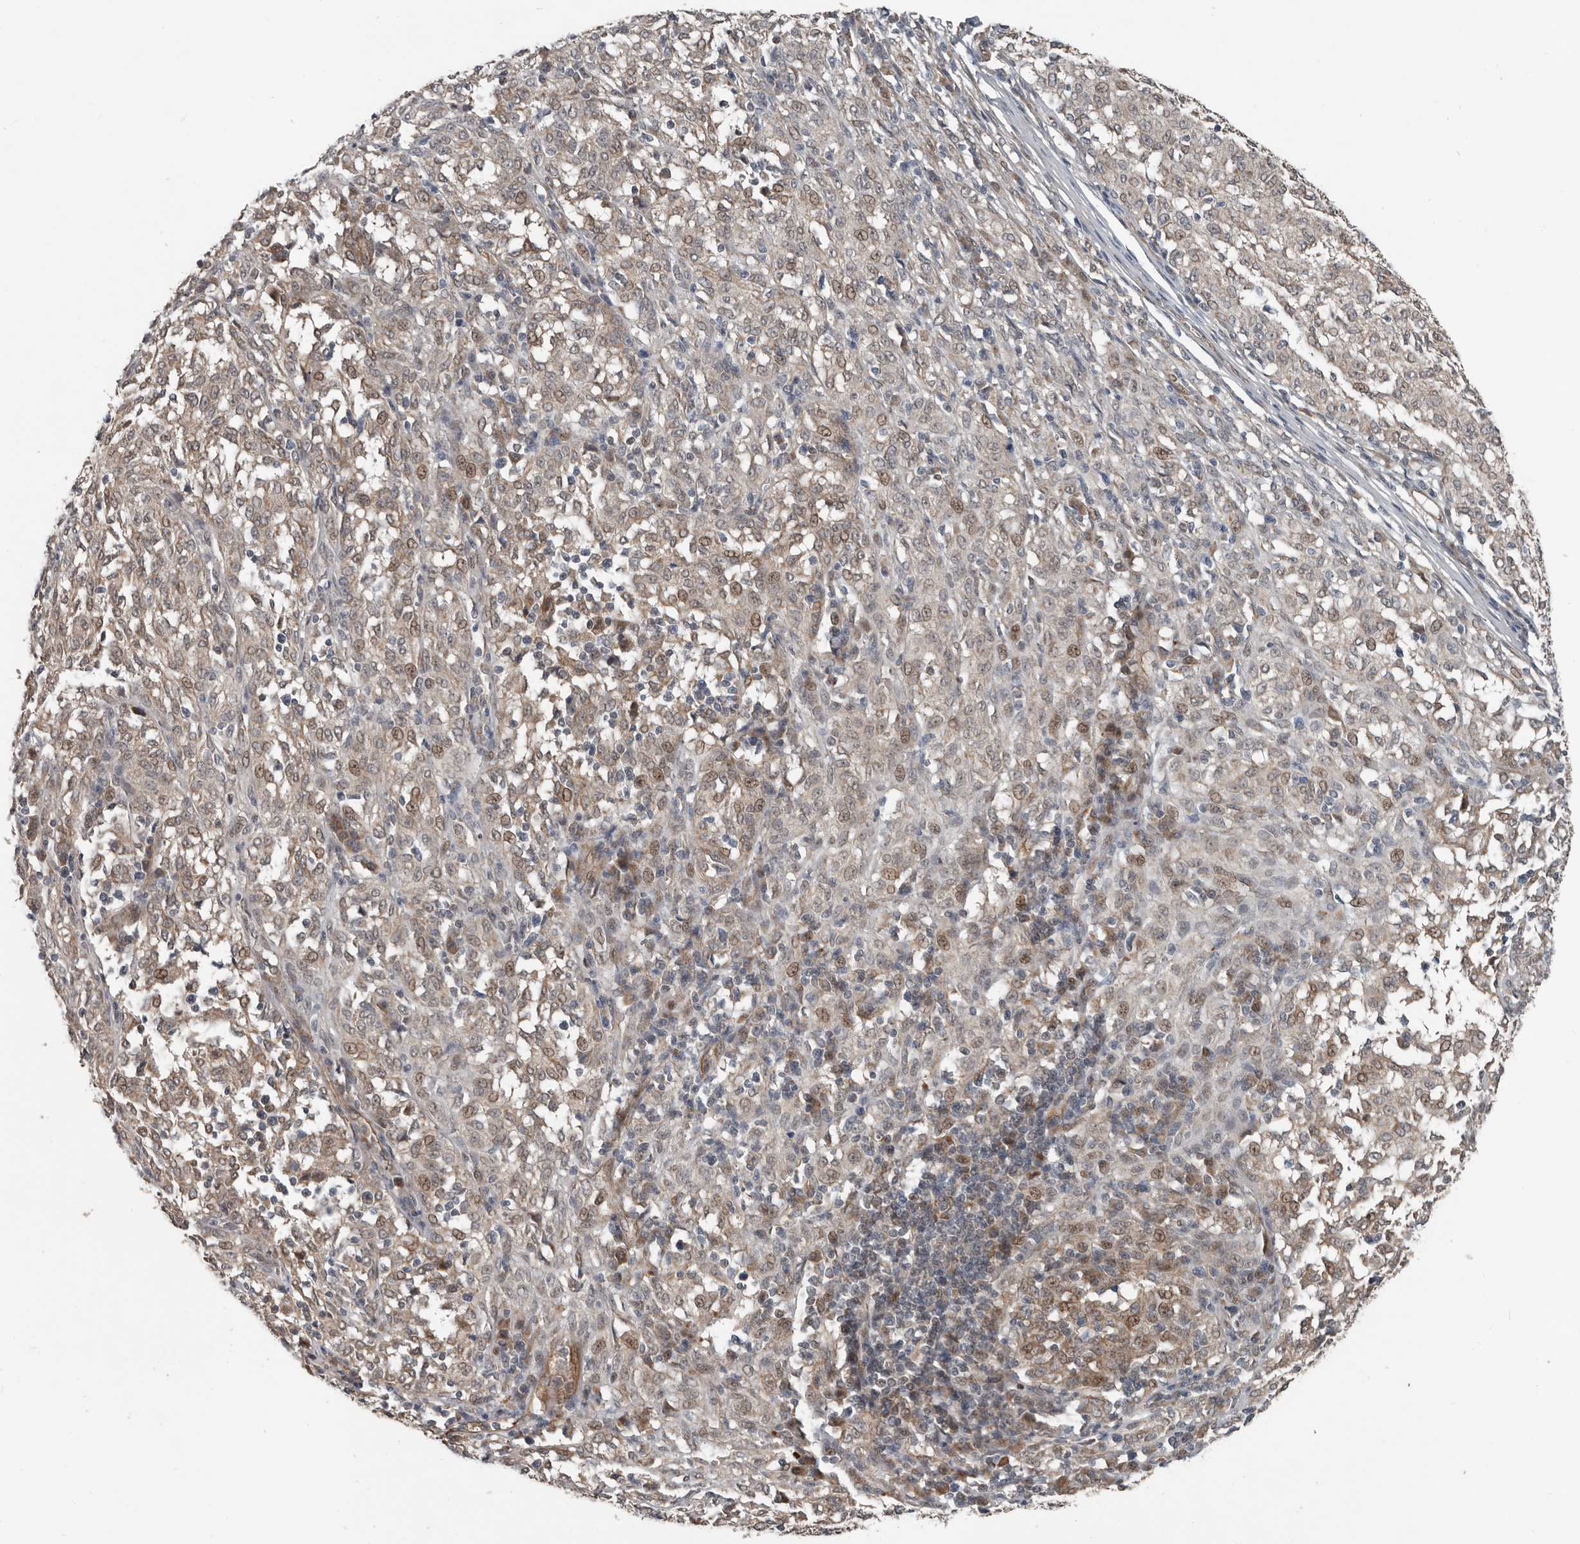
{"staining": {"intensity": "weak", "quantity": ">75%", "location": "cytoplasmic/membranous,nuclear"}, "tissue": "melanoma", "cell_type": "Tumor cells", "image_type": "cancer", "snomed": [{"axis": "morphology", "description": "Malignant melanoma, NOS"}, {"axis": "topography", "description": "Skin"}], "caption": "A low amount of weak cytoplasmic/membranous and nuclear expression is seen in approximately >75% of tumor cells in malignant melanoma tissue.", "gene": "YOD1", "patient": {"sex": "female", "age": 72}}